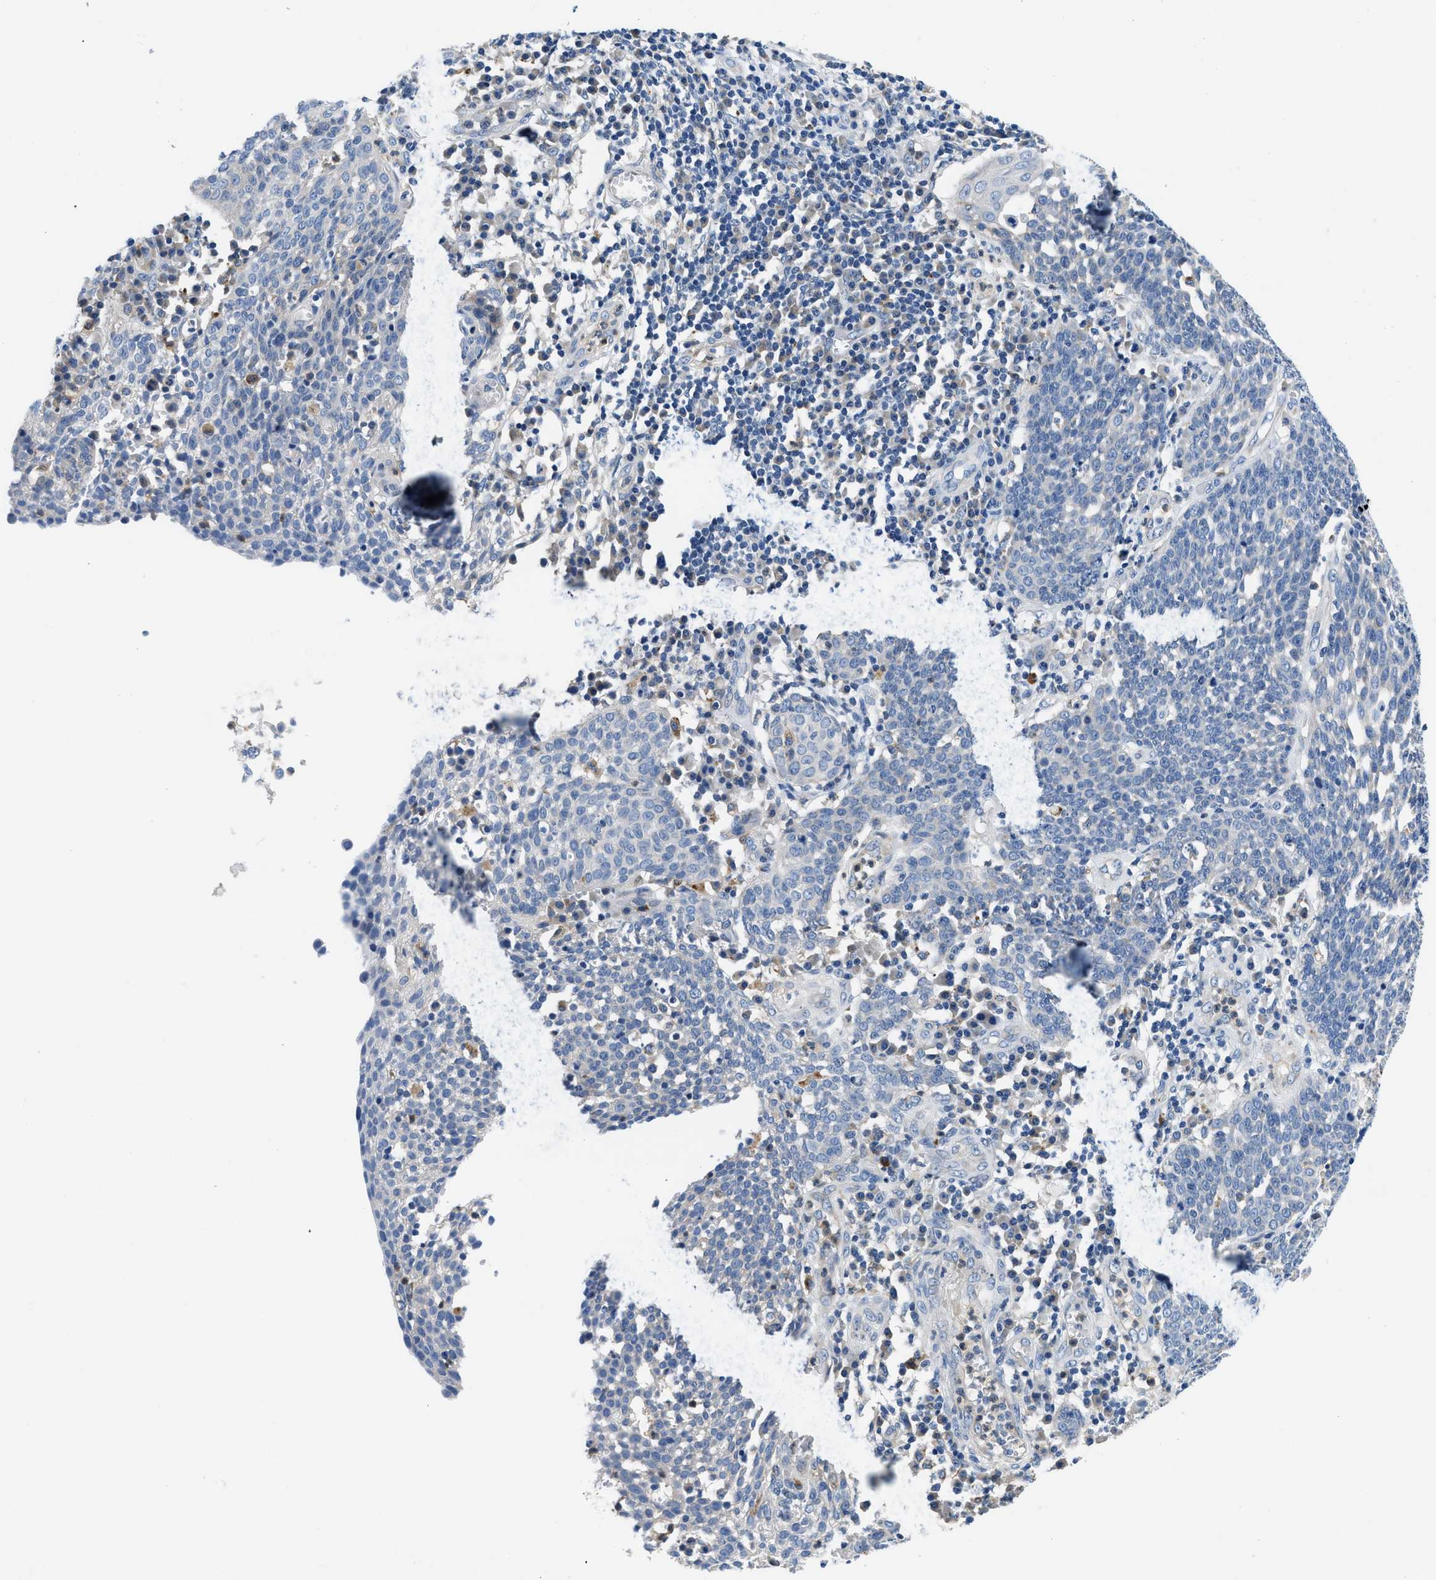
{"staining": {"intensity": "negative", "quantity": "none", "location": "none"}, "tissue": "cervical cancer", "cell_type": "Tumor cells", "image_type": "cancer", "snomed": [{"axis": "morphology", "description": "Squamous cell carcinoma, NOS"}, {"axis": "topography", "description": "Cervix"}], "caption": "Immunohistochemistry (IHC) photomicrograph of squamous cell carcinoma (cervical) stained for a protein (brown), which displays no staining in tumor cells.", "gene": "ADGRE3", "patient": {"sex": "female", "age": 34}}